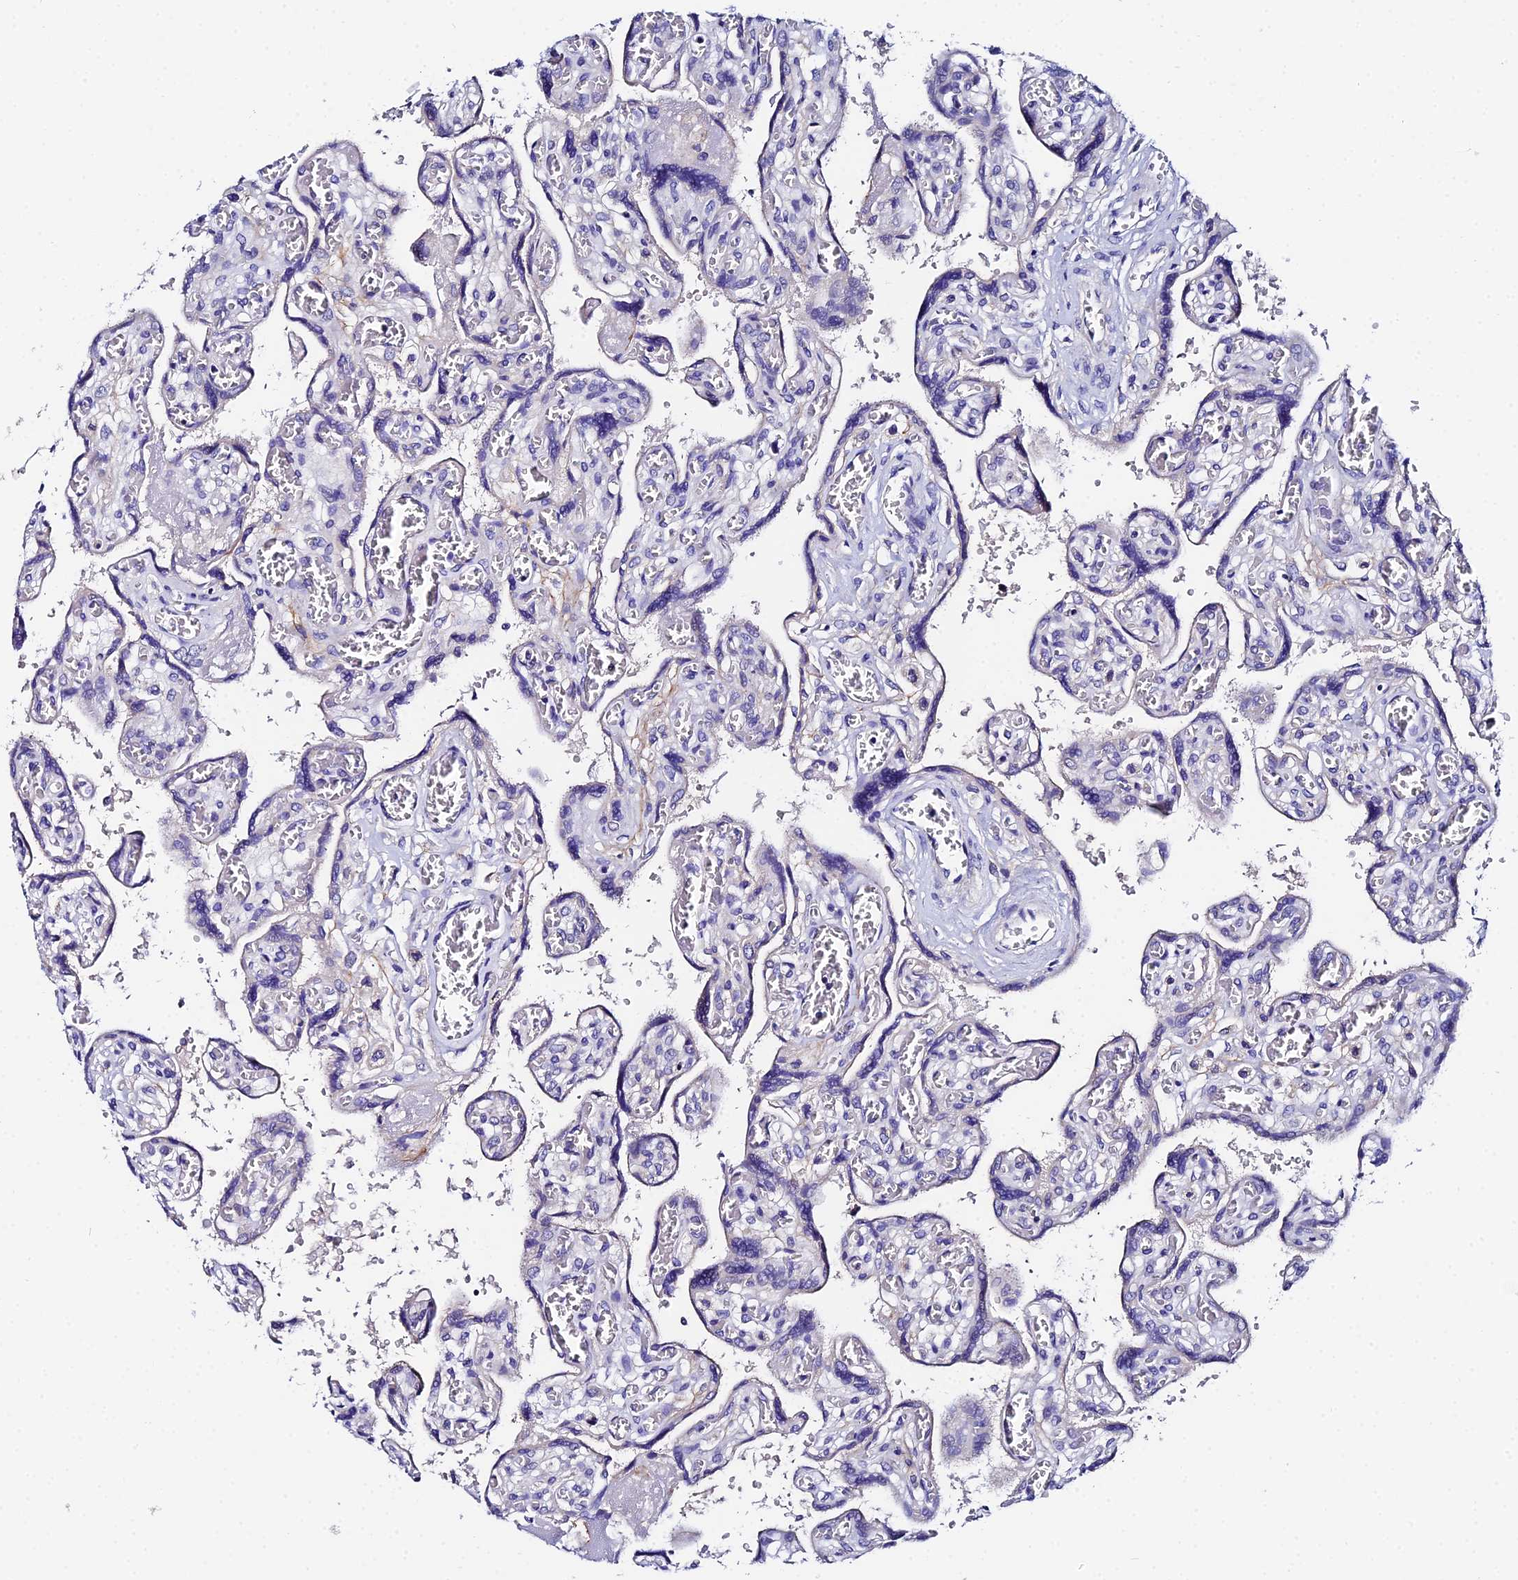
{"staining": {"intensity": "negative", "quantity": "none", "location": "none"}, "tissue": "placenta", "cell_type": "Decidual cells", "image_type": "normal", "snomed": [{"axis": "morphology", "description": "Normal tissue, NOS"}, {"axis": "topography", "description": "Placenta"}], "caption": "Placenta stained for a protein using immunohistochemistry (IHC) displays no expression decidual cells.", "gene": "UBE2L3", "patient": {"sex": "female", "age": 39}}